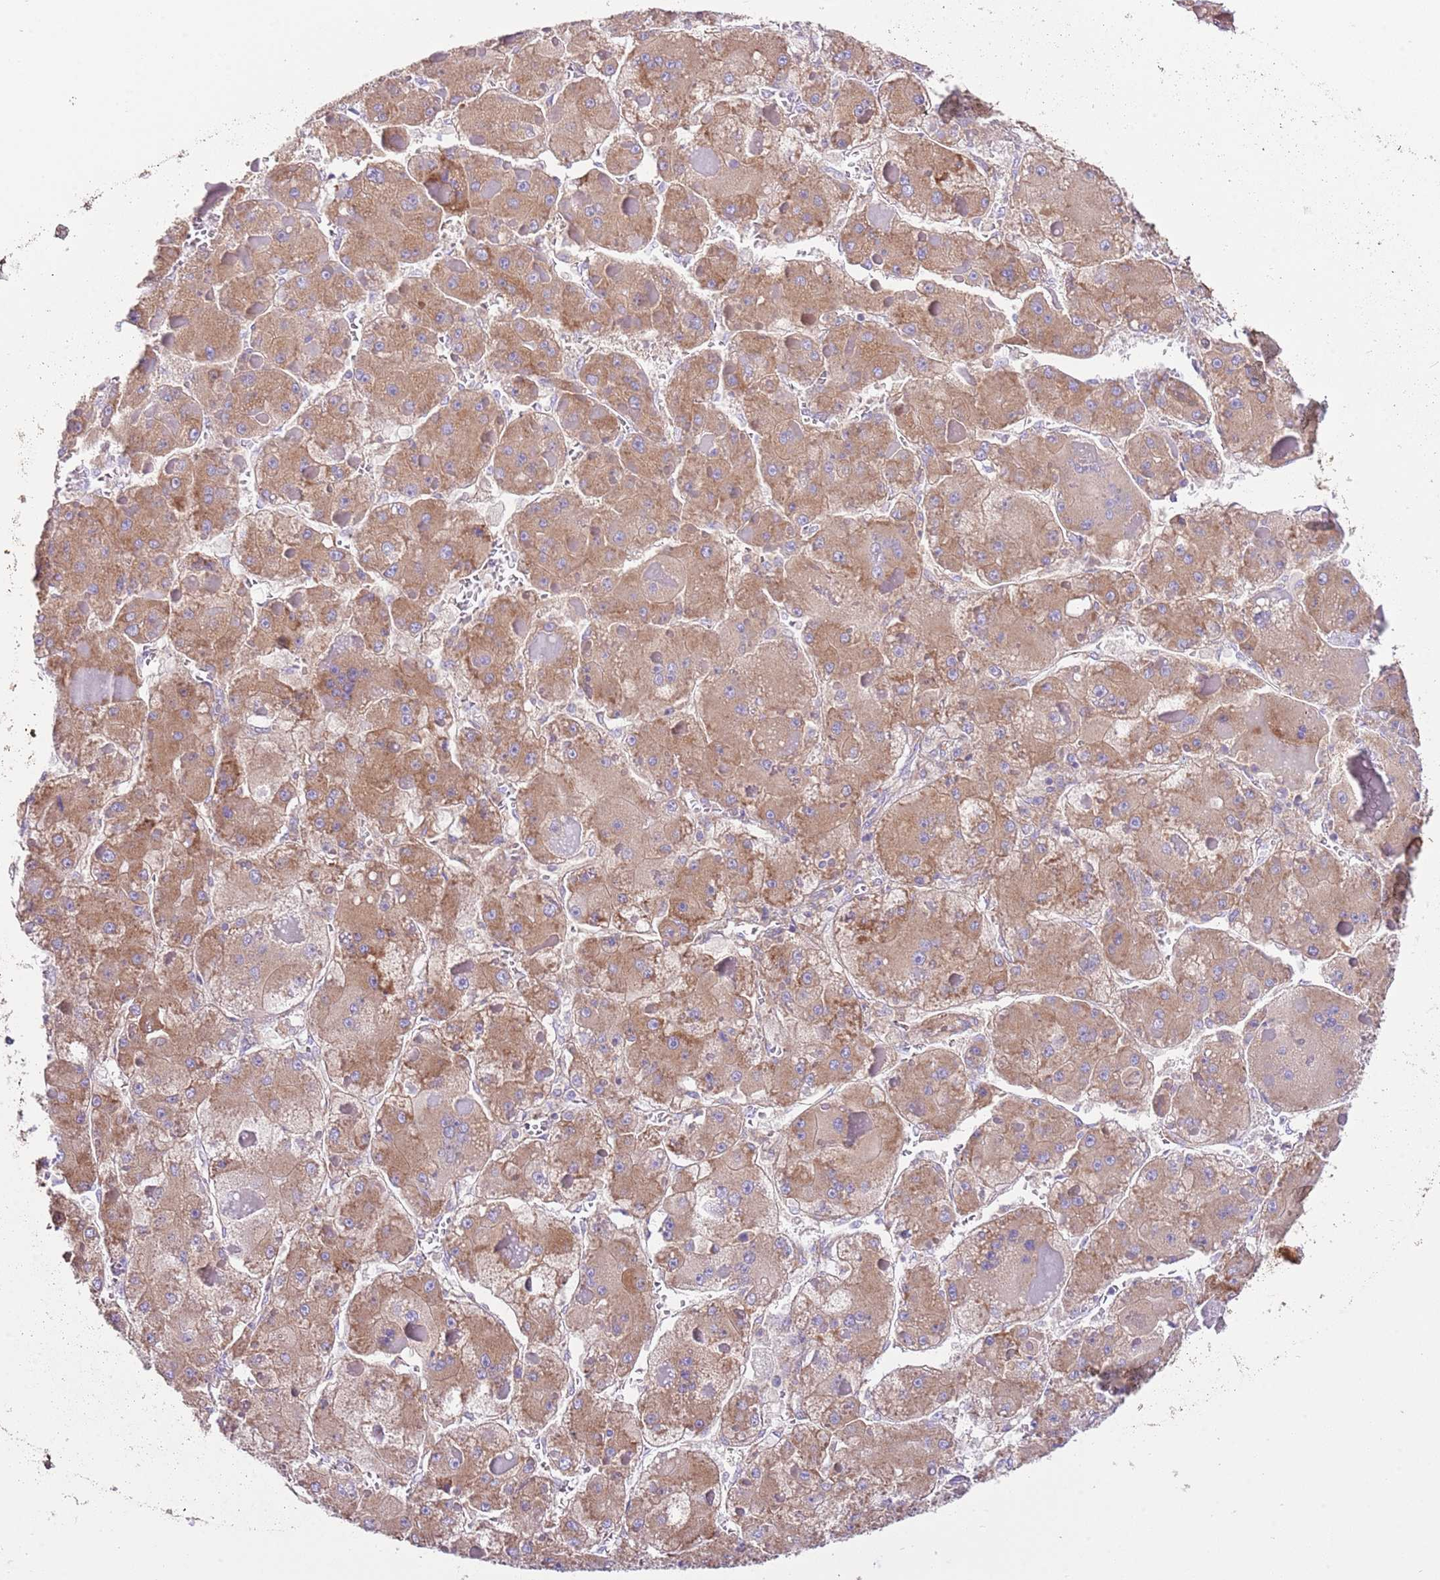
{"staining": {"intensity": "moderate", "quantity": ">75%", "location": "cytoplasmic/membranous"}, "tissue": "liver cancer", "cell_type": "Tumor cells", "image_type": "cancer", "snomed": [{"axis": "morphology", "description": "Carcinoma, Hepatocellular, NOS"}, {"axis": "topography", "description": "Liver"}], "caption": "Liver cancer stained with a protein marker demonstrates moderate staining in tumor cells.", "gene": "RPS10", "patient": {"sex": "female", "age": 73}}